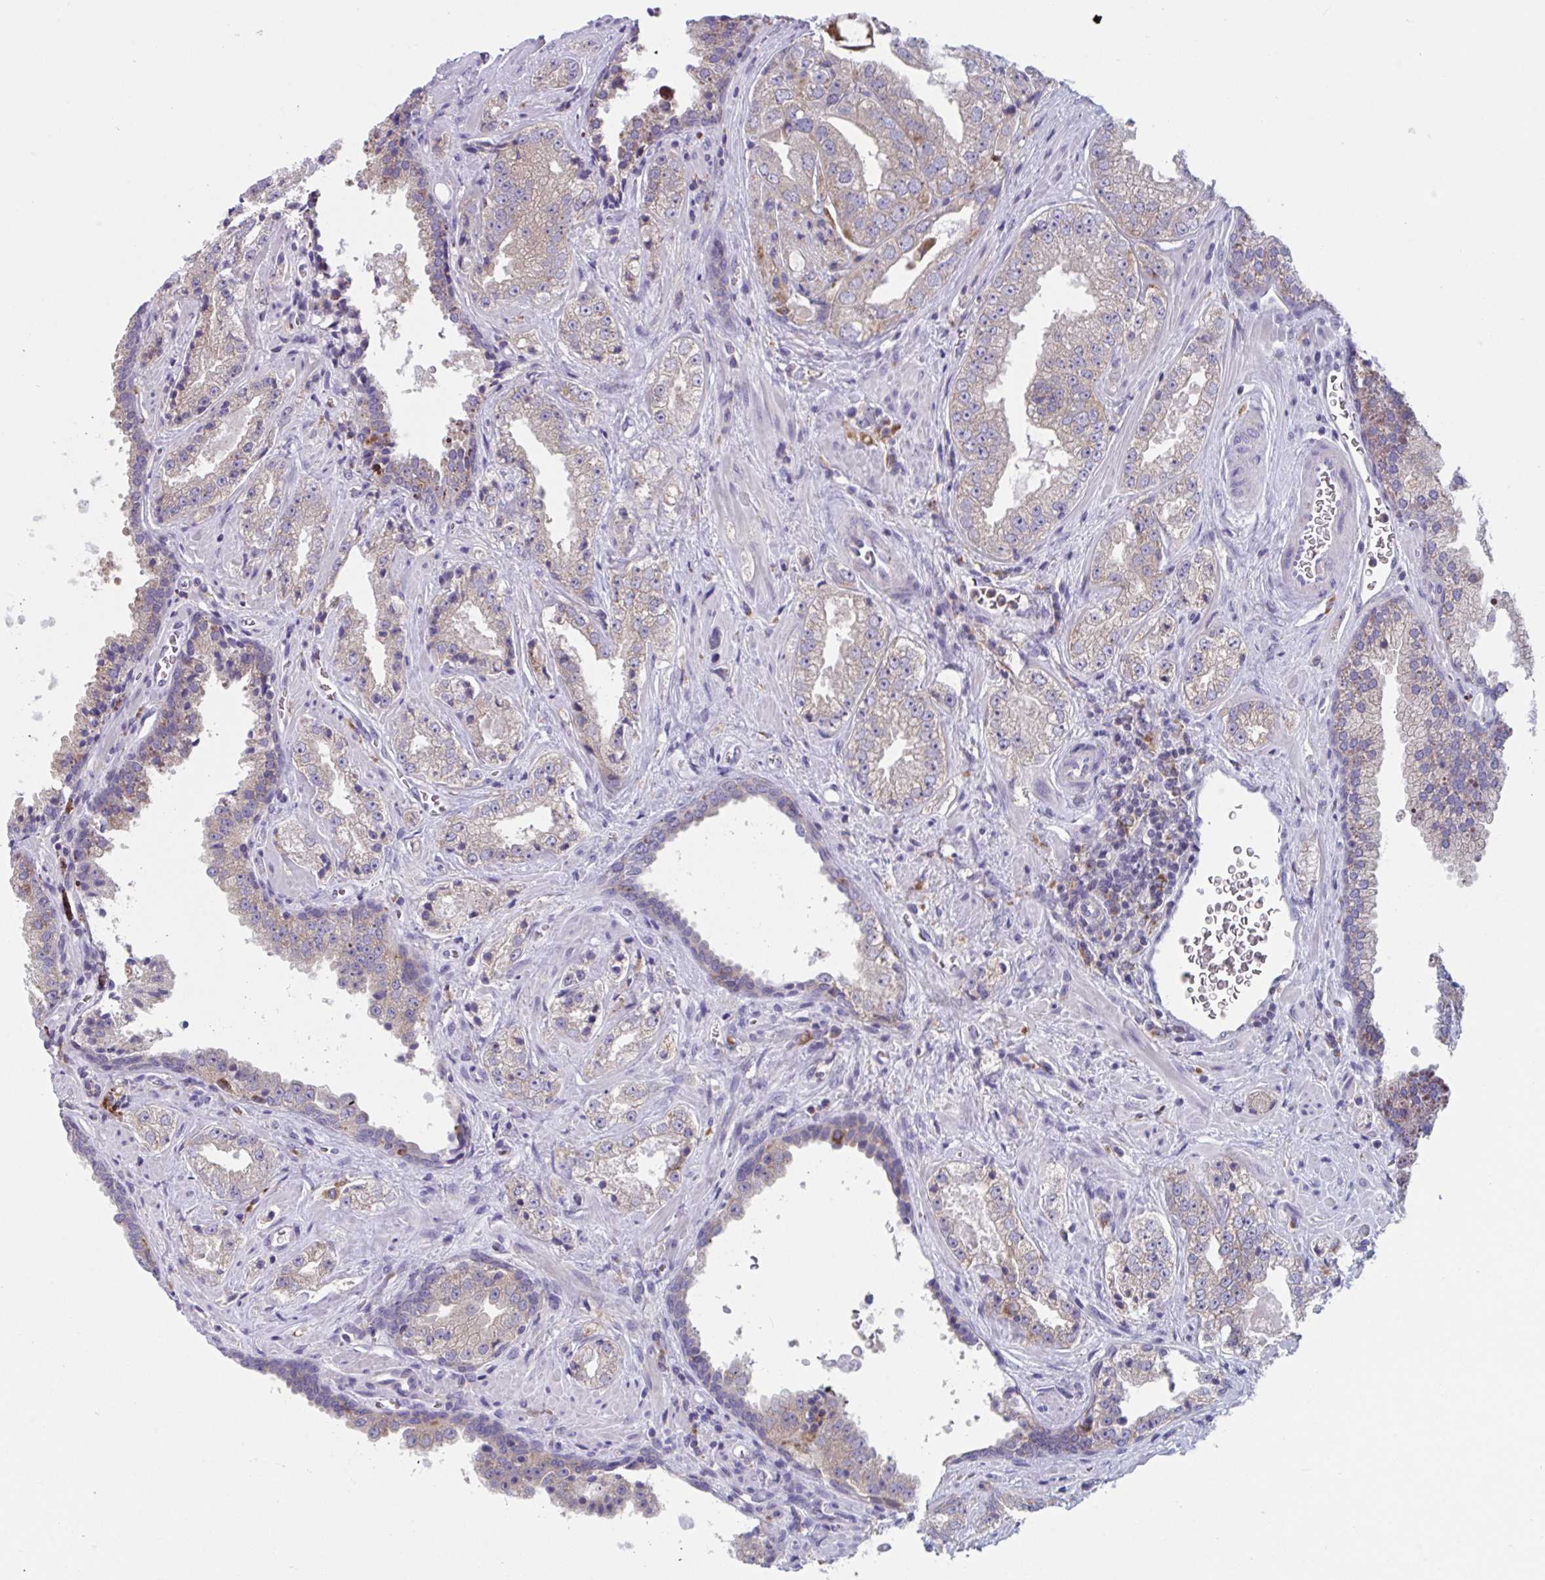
{"staining": {"intensity": "weak", "quantity": "<25%", "location": "cytoplasmic/membranous"}, "tissue": "prostate cancer", "cell_type": "Tumor cells", "image_type": "cancer", "snomed": [{"axis": "morphology", "description": "Adenocarcinoma, High grade"}, {"axis": "topography", "description": "Prostate"}], "caption": "This is an IHC histopathology image of human prostate high-grade adenocarcinoma. There is no expression in tumor cells.", "gene": "NIPSNAP1", "patient": {"sex": "male", "age": 67}}